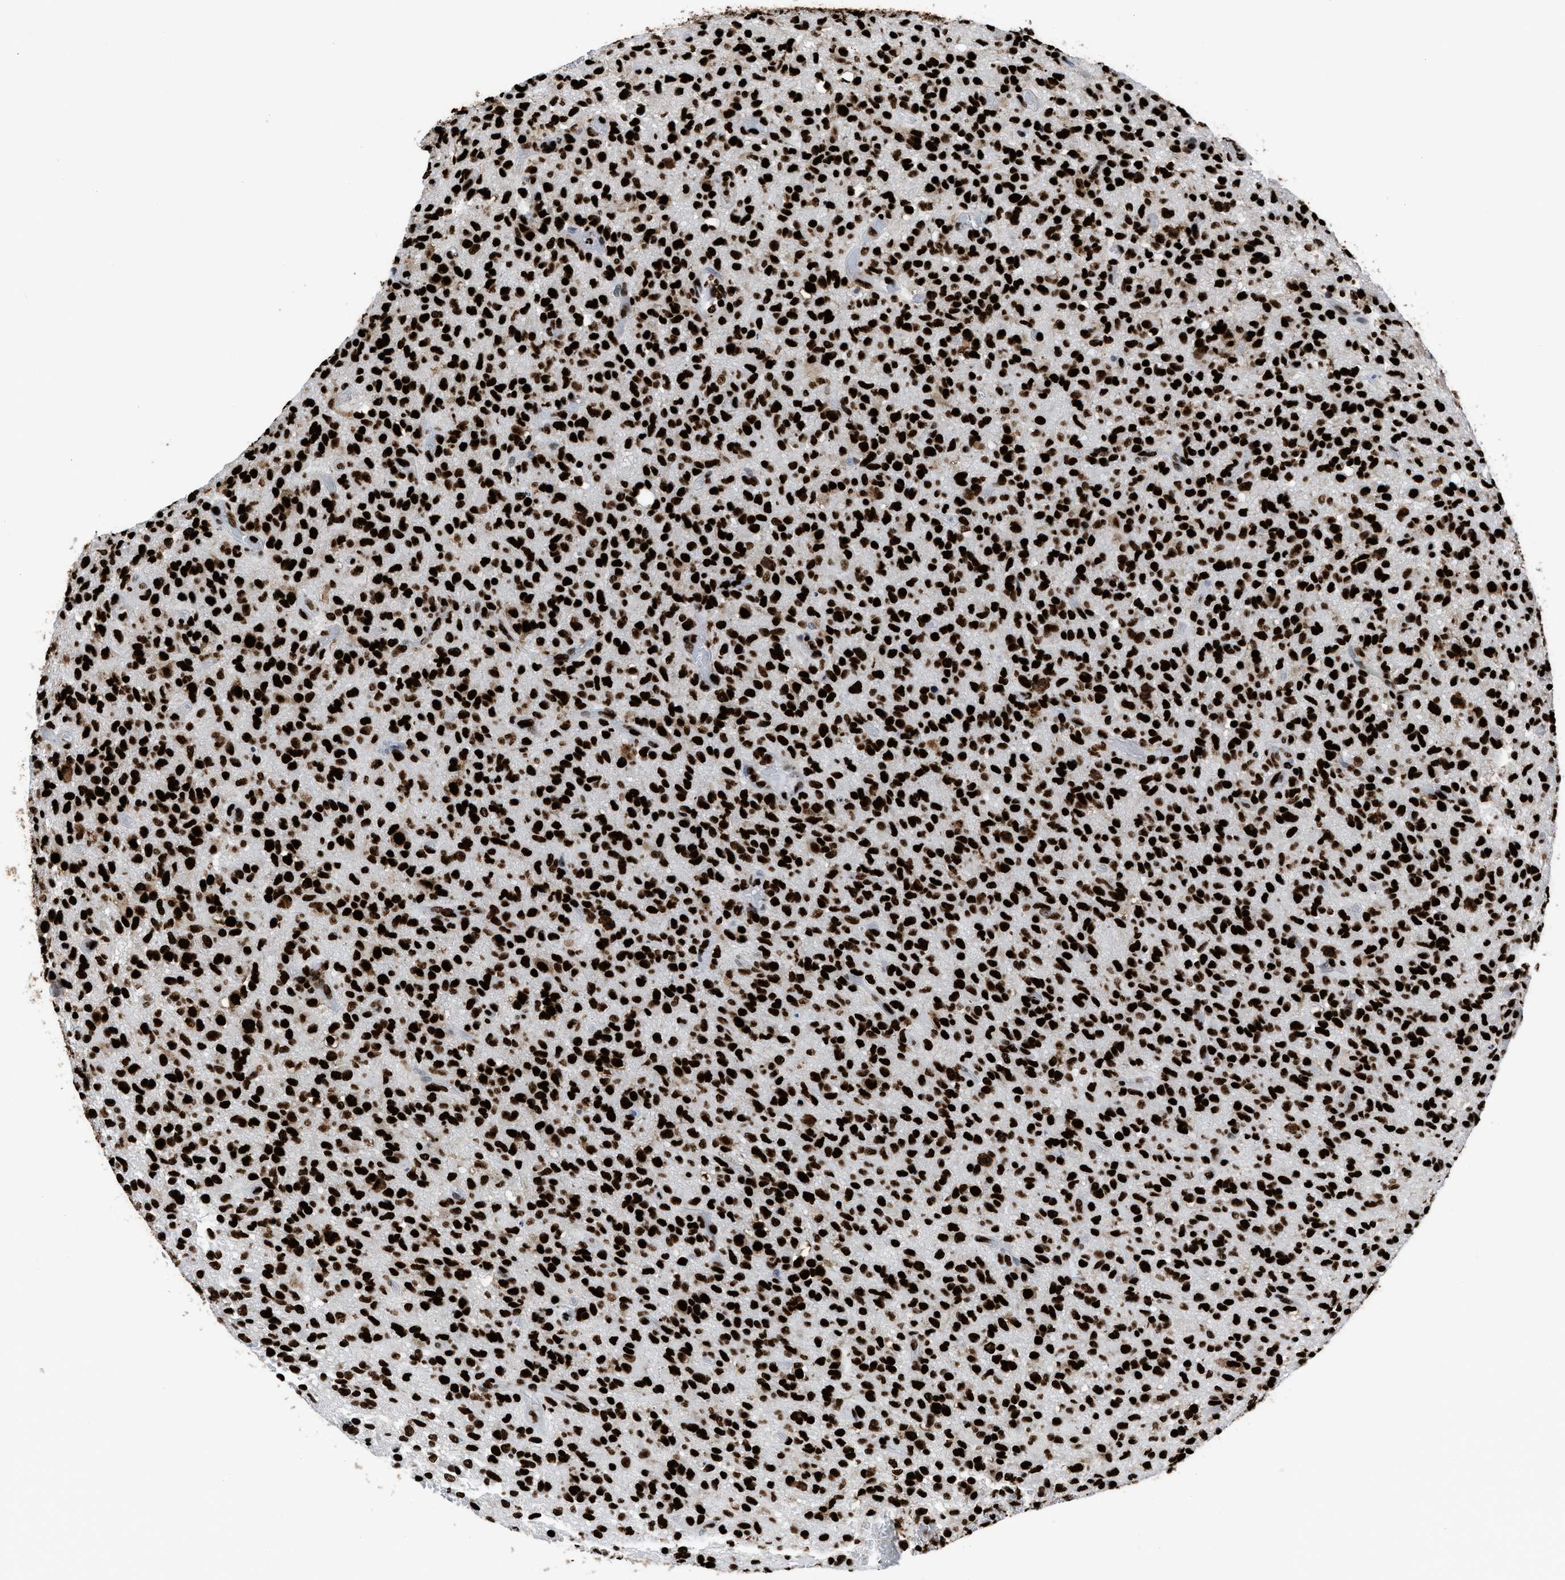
{"staining": {"intensity": "strong", "quantity": ">75%", "location": "nuclear"}, "tissue": "glioma", "cell_type": "Tumor cells", "image_type": "cancer", "snomed": [{"axis": "morphology", "description": "Glioma, malignant, High grade"}, {"axis": "topography", "description": "Brain"}], "caption": "High-magnification brightfield microscopy of malignant glioma (high-grade) stained with DAB (3,3'-diaminobenzidine) (brown) and counterstained with hematoxylin (blue). tumor cells exhibit strong nuclear staining is present in about>75% of cells.", "gene": "HNRNPM", "patient": {"sex": "male", "age": 71}}